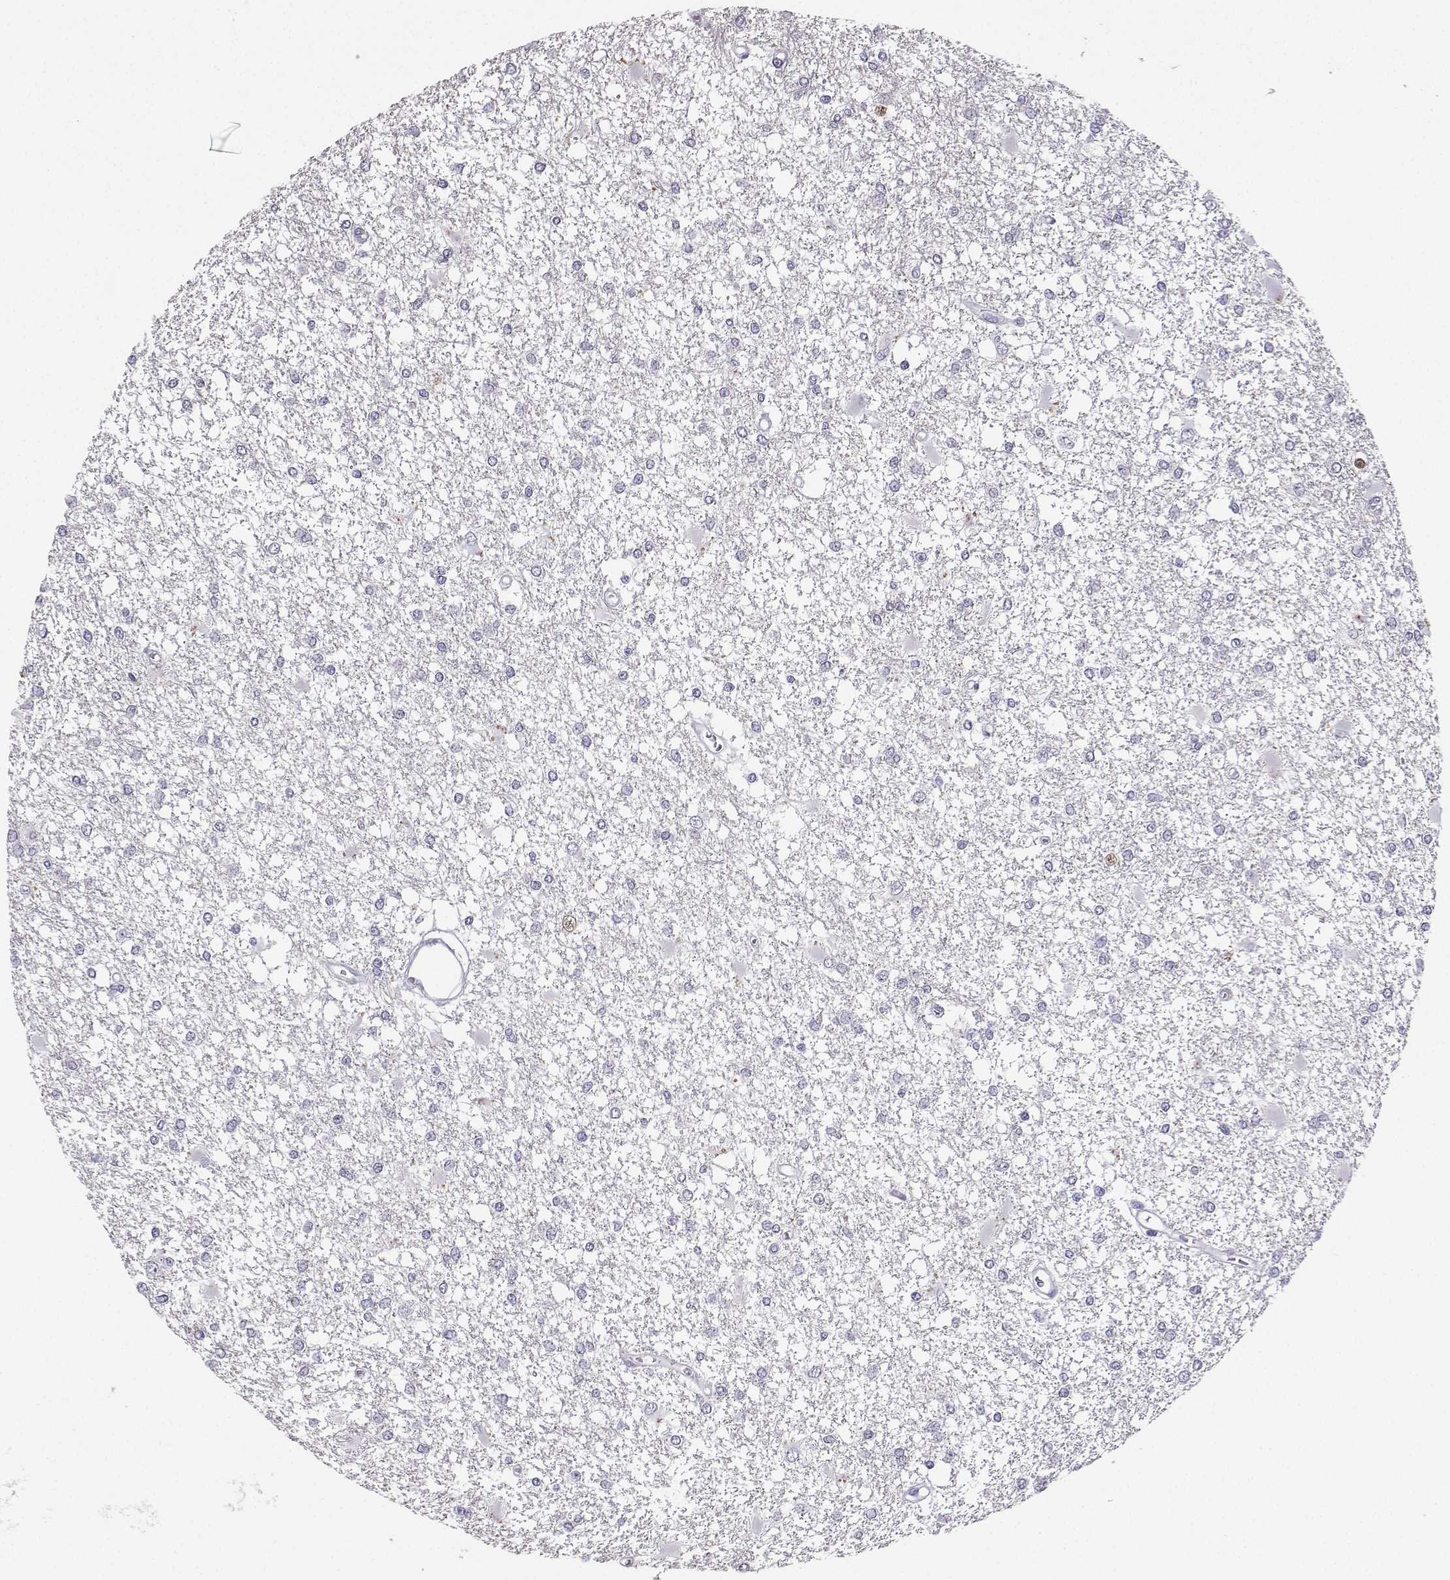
{"staining": {"intensity": "negative", "quantity": "none", "location": "none"}, "tissue": "glioma", "cell_type": "Tumor cells", "image_type": "cancer", "snomed": [{"axis": "morphology", "description": "Glioma, malignant, High grade"}, {"axis": "topography", "description": "Cerebral cortex"}], "caption": "Histopathology image shows no significant protein staining in tumor cells of glioma. The staining was performed using DAB to visualize the protein expression in brown, while the nuclei were stained in blue with hematoxylin (Magnification: 20x).", "gene": "TBR1", "patient": {"sex": "male", "age": 79}}